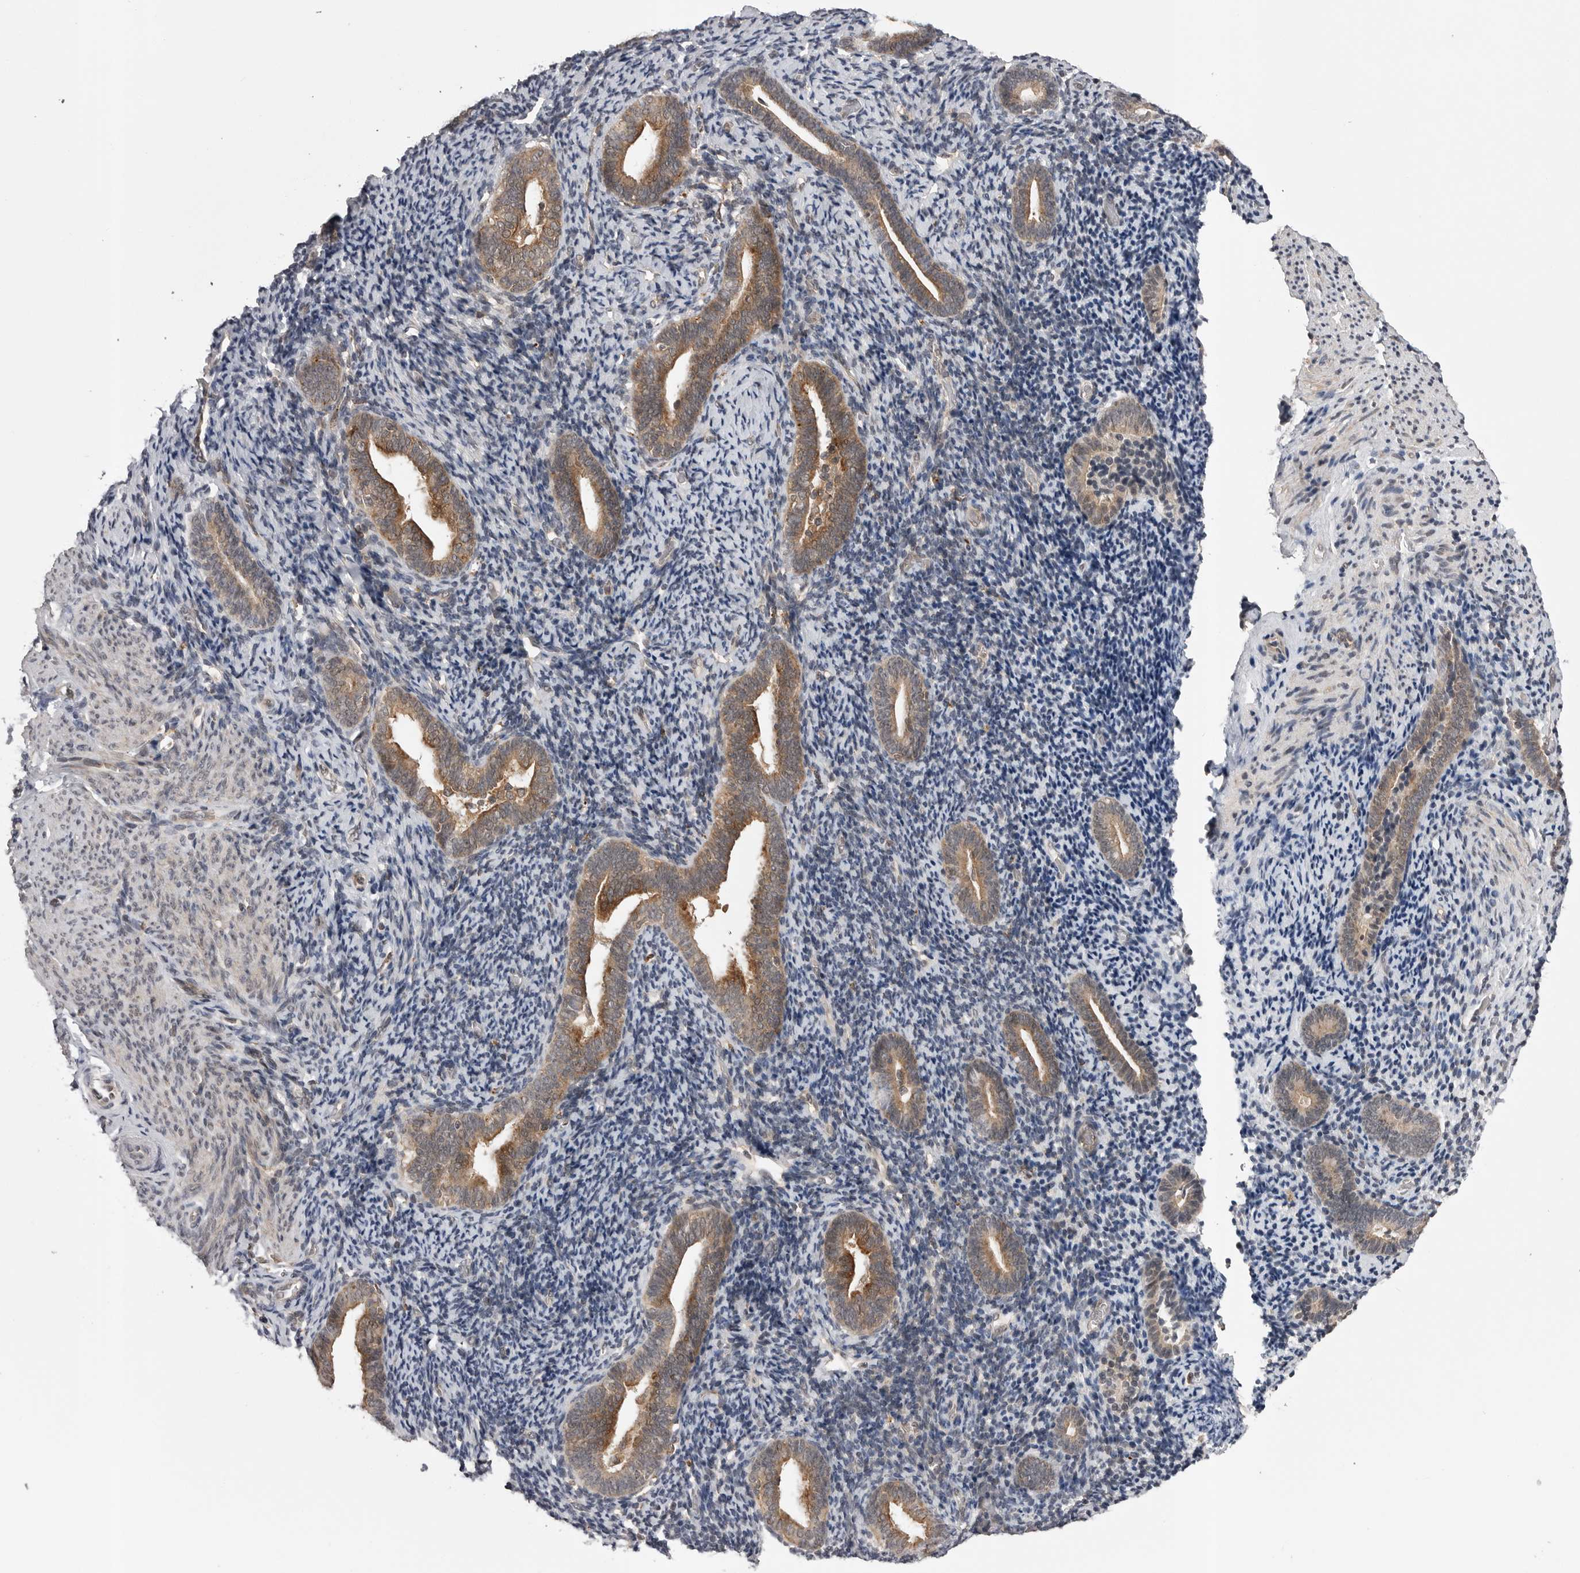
{"staining": {"intensity": "negative", "quantity": "none", "location": "none"}, "tissue": "endometrium", "cell_type": "Cells in endometrial stroma", "image_type": "normal", "snomed": [{"axis": "morphology", "description": "Normal tissue, NOS"}, {"axis": "topography", "description": "Endometrium"}], "caption": "This histopathology image is of benign endometrium stained with immunohistochemistry to label a protein in brown with the nuclei are counter-stained blue. There is no expression in cells in endometrial stroma.", "gene": "AOAH", "patient": {"sex": "female", "age": 51}}